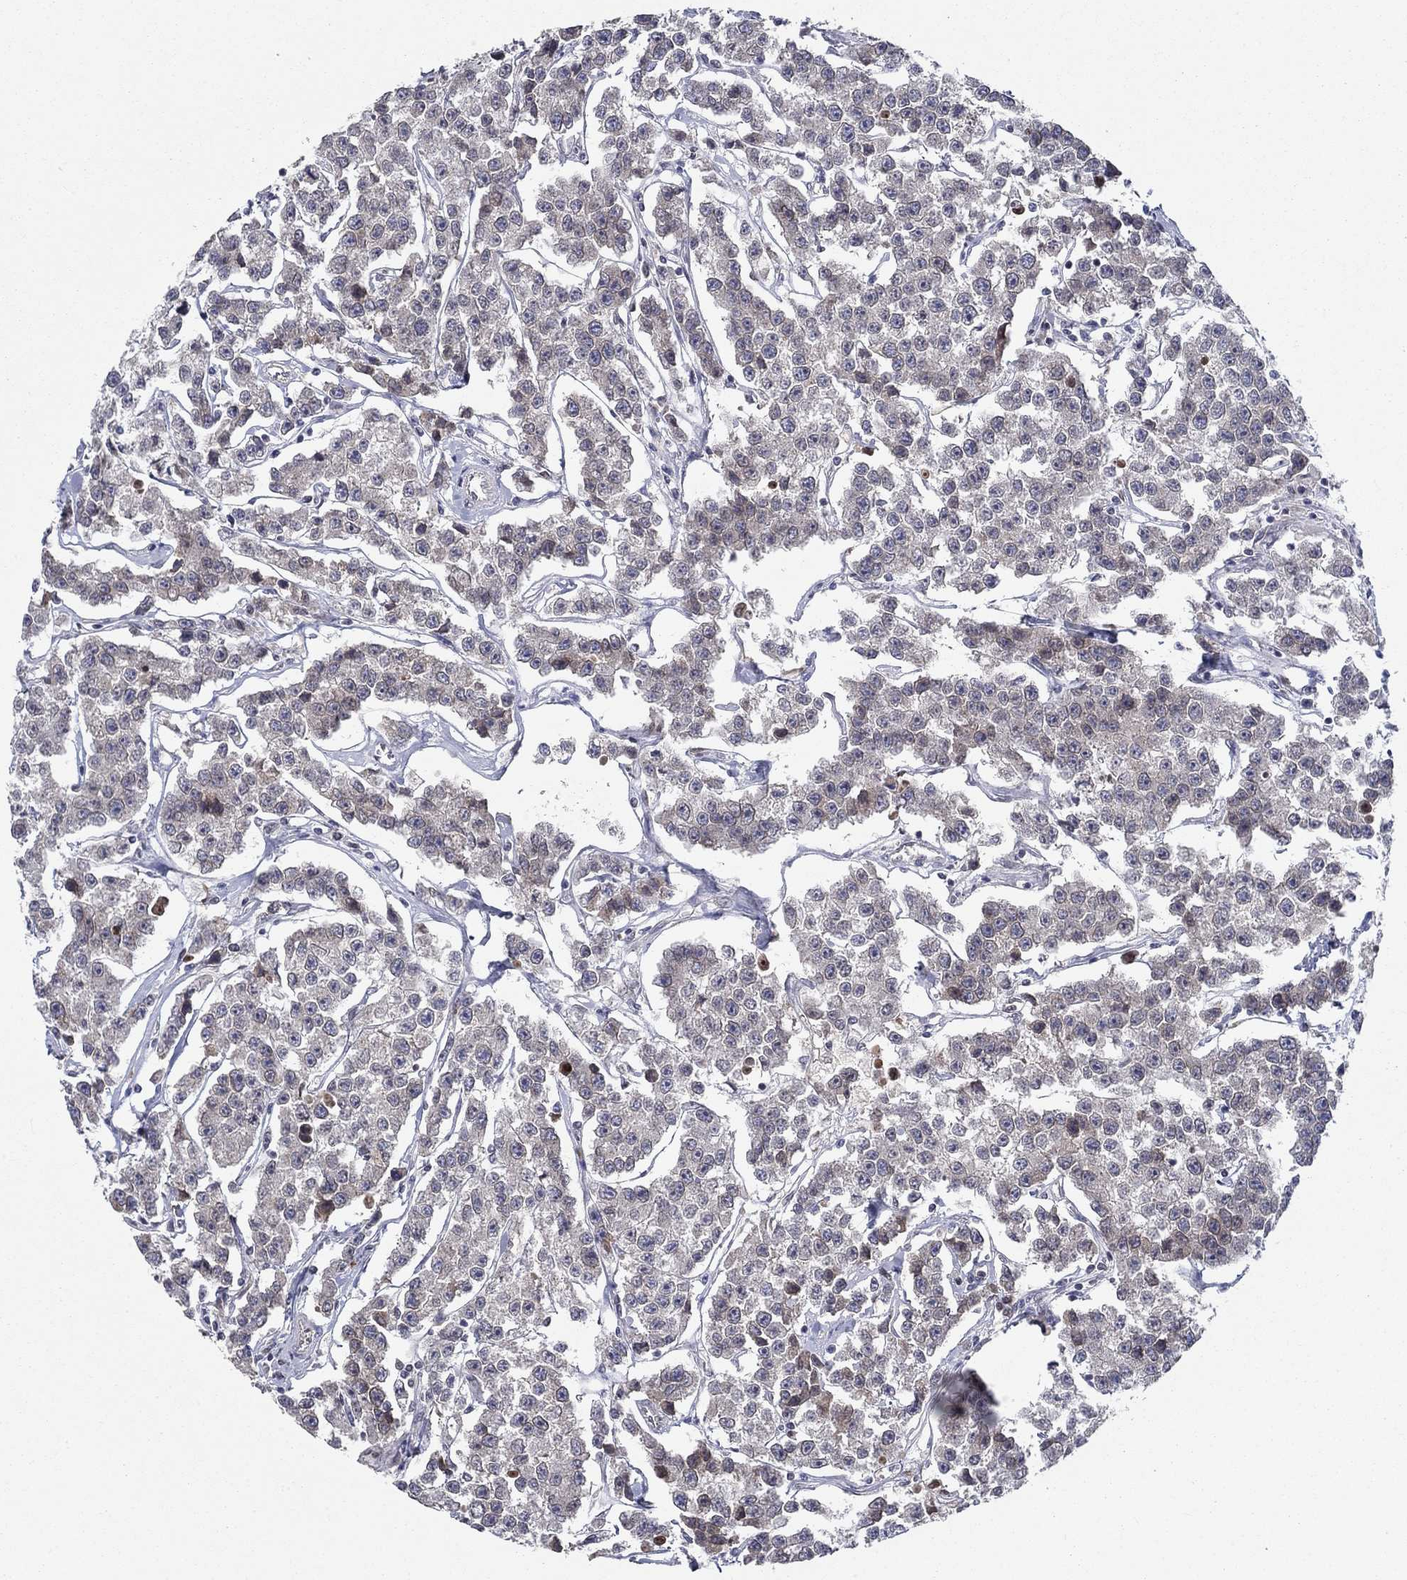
{"staining": {"intensity": "negative", "quantity": "none", "location": "none"}, "tissue": "testis cancer", "cell_type": "Tumor cells", "image_type": "cancer", "snomed": [{"axis": "morphology", "description": "Seminoma, NOS"}, {"axis": "topography", "description": "Testis"}], "caption": "DAB immunohistochemical staining of human testis cancer displays no significant staining in tumor cells.", "gene": "CETN3", "patient": {"sex": "male", "age": 59}}